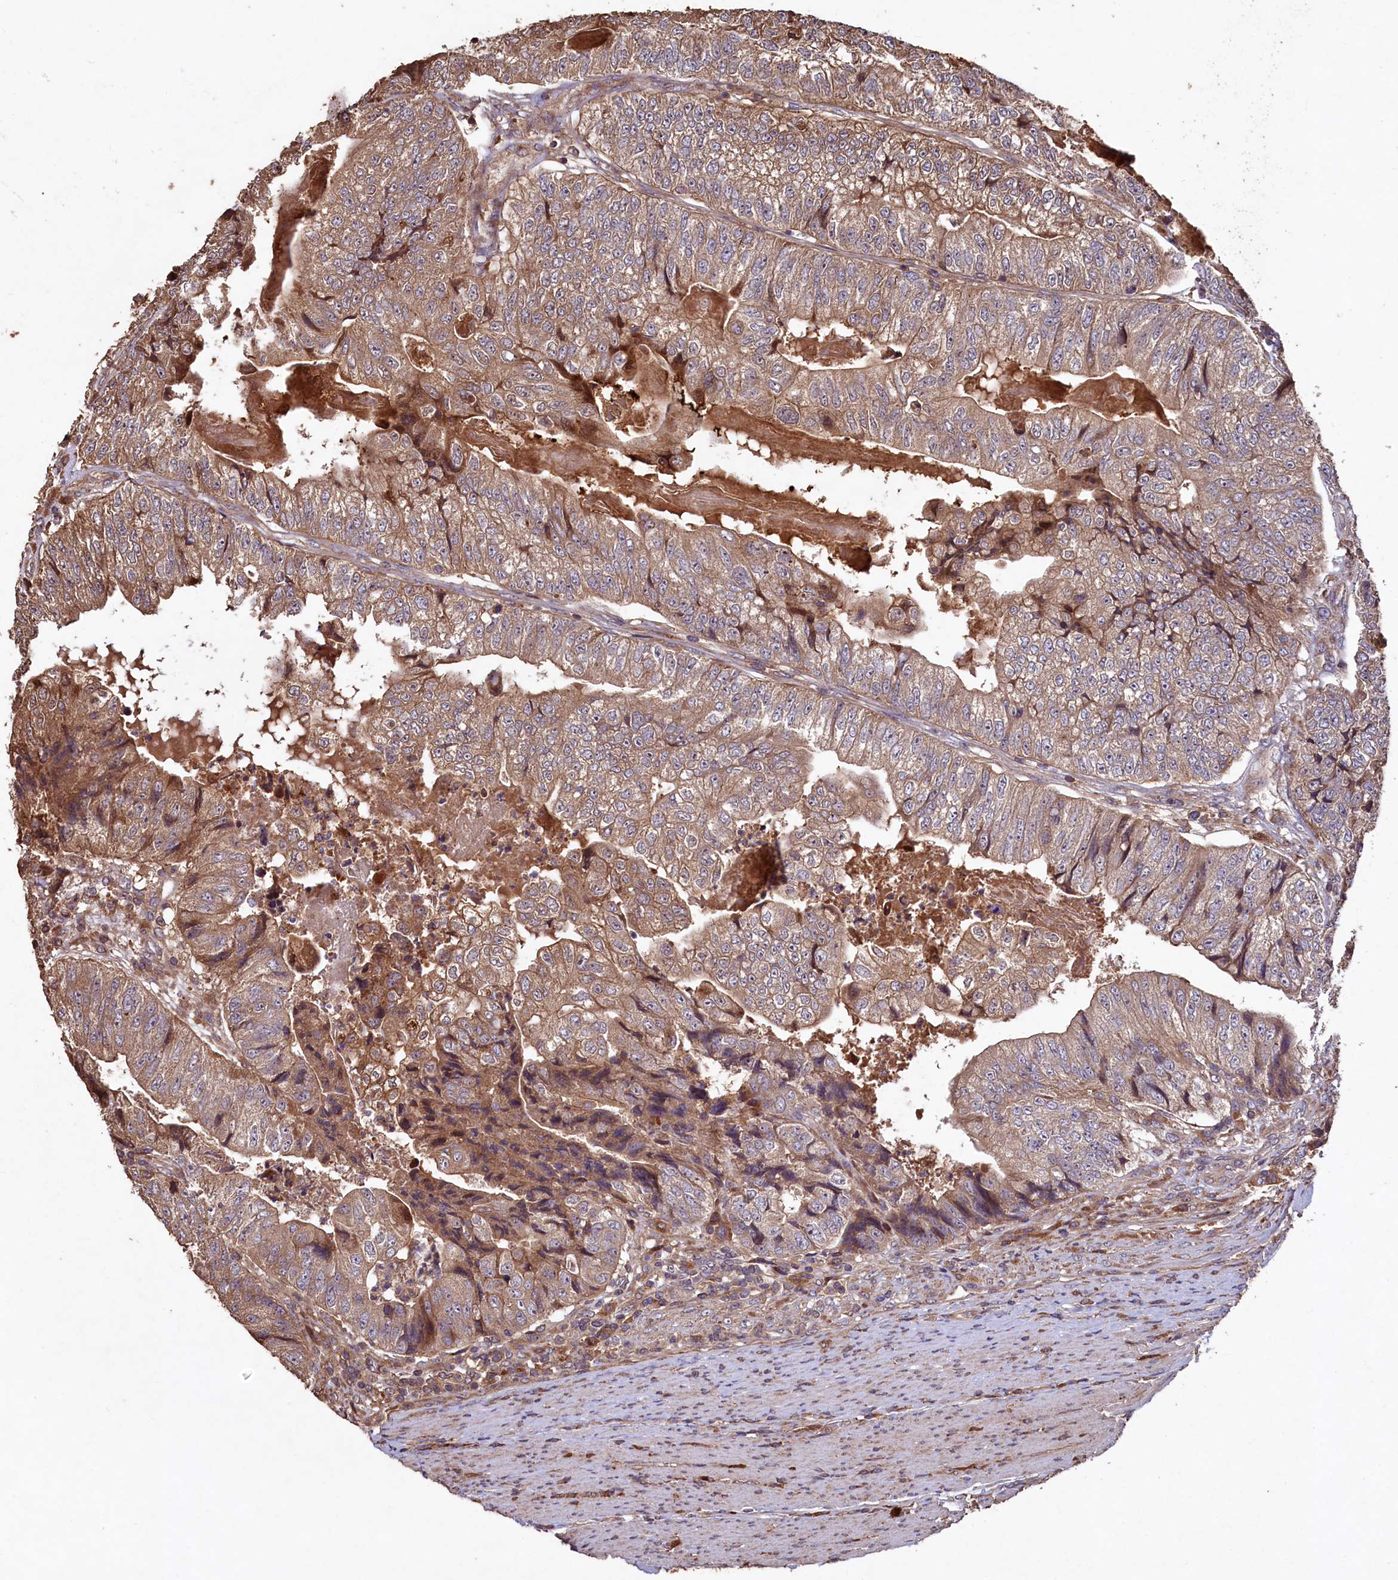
{"staining": {"intensity": "weak", "quantity": ">75%", "location": "cytoplasmic/membranous"}, "tissue": "colorectal cancer", "cell_type": "Tumor cells", "image_type": "cancer", "snomed": [{"axis": "morphology", "description": "Adenocarcinoma, NOS"}, {"axis": "topography", "description": "Colon"}], "caption": "High-magnification brightfield microscopy of colorectal adenocarcinoma stained with DAB (3,3'-diaminobenzidine) (brown) and counterstained with hematoxylin (blue). tumor cells exhibit weak cytoplasmic/membranous expression is seen in about>75% of cells.", "gene": "TMEM98", "patient": {"sex": "female", "age": 67}}